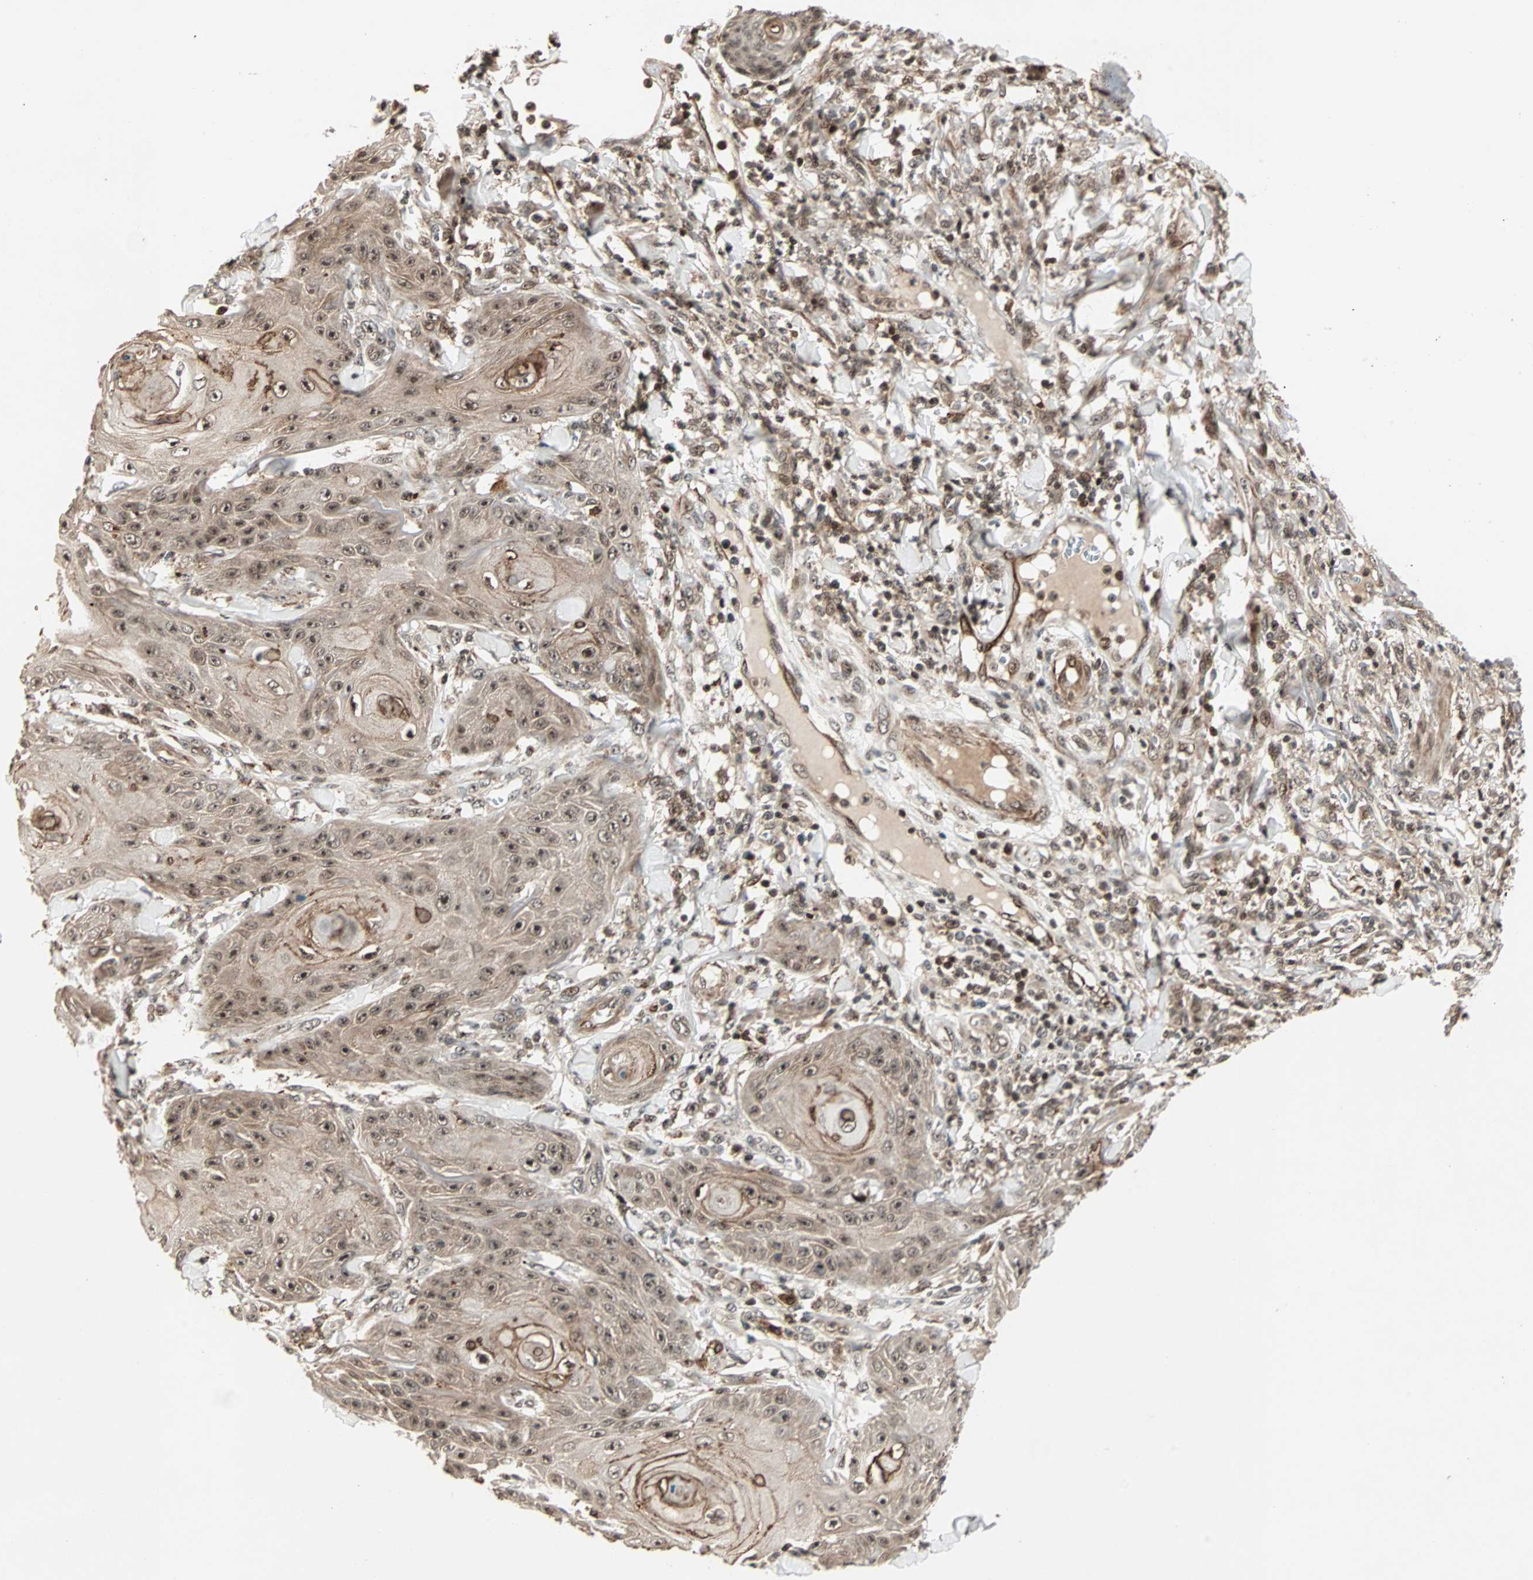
{"staining": {"intensity": "moderate", "quantity": ">75%", "location": "cytoplasmic/membranous,nuclear"}, "tissue": "skin cancer", "cell_type": "Tumor cells", "image_type": "cancer", "snomed": [{"axis": "morphology", "description": "Squamous cell carcinoma, NOS"}, {"axis": "topography", "description": "Skin"}], "caption": "The photomicrograph exhibits a brown stain indicating the presence of a protein in the cytoplasmic/membranous and nuclear of tumor cells in skin cancer.", "gene": "ZBED9", "patient": {"sex": "female", "age": 78}}